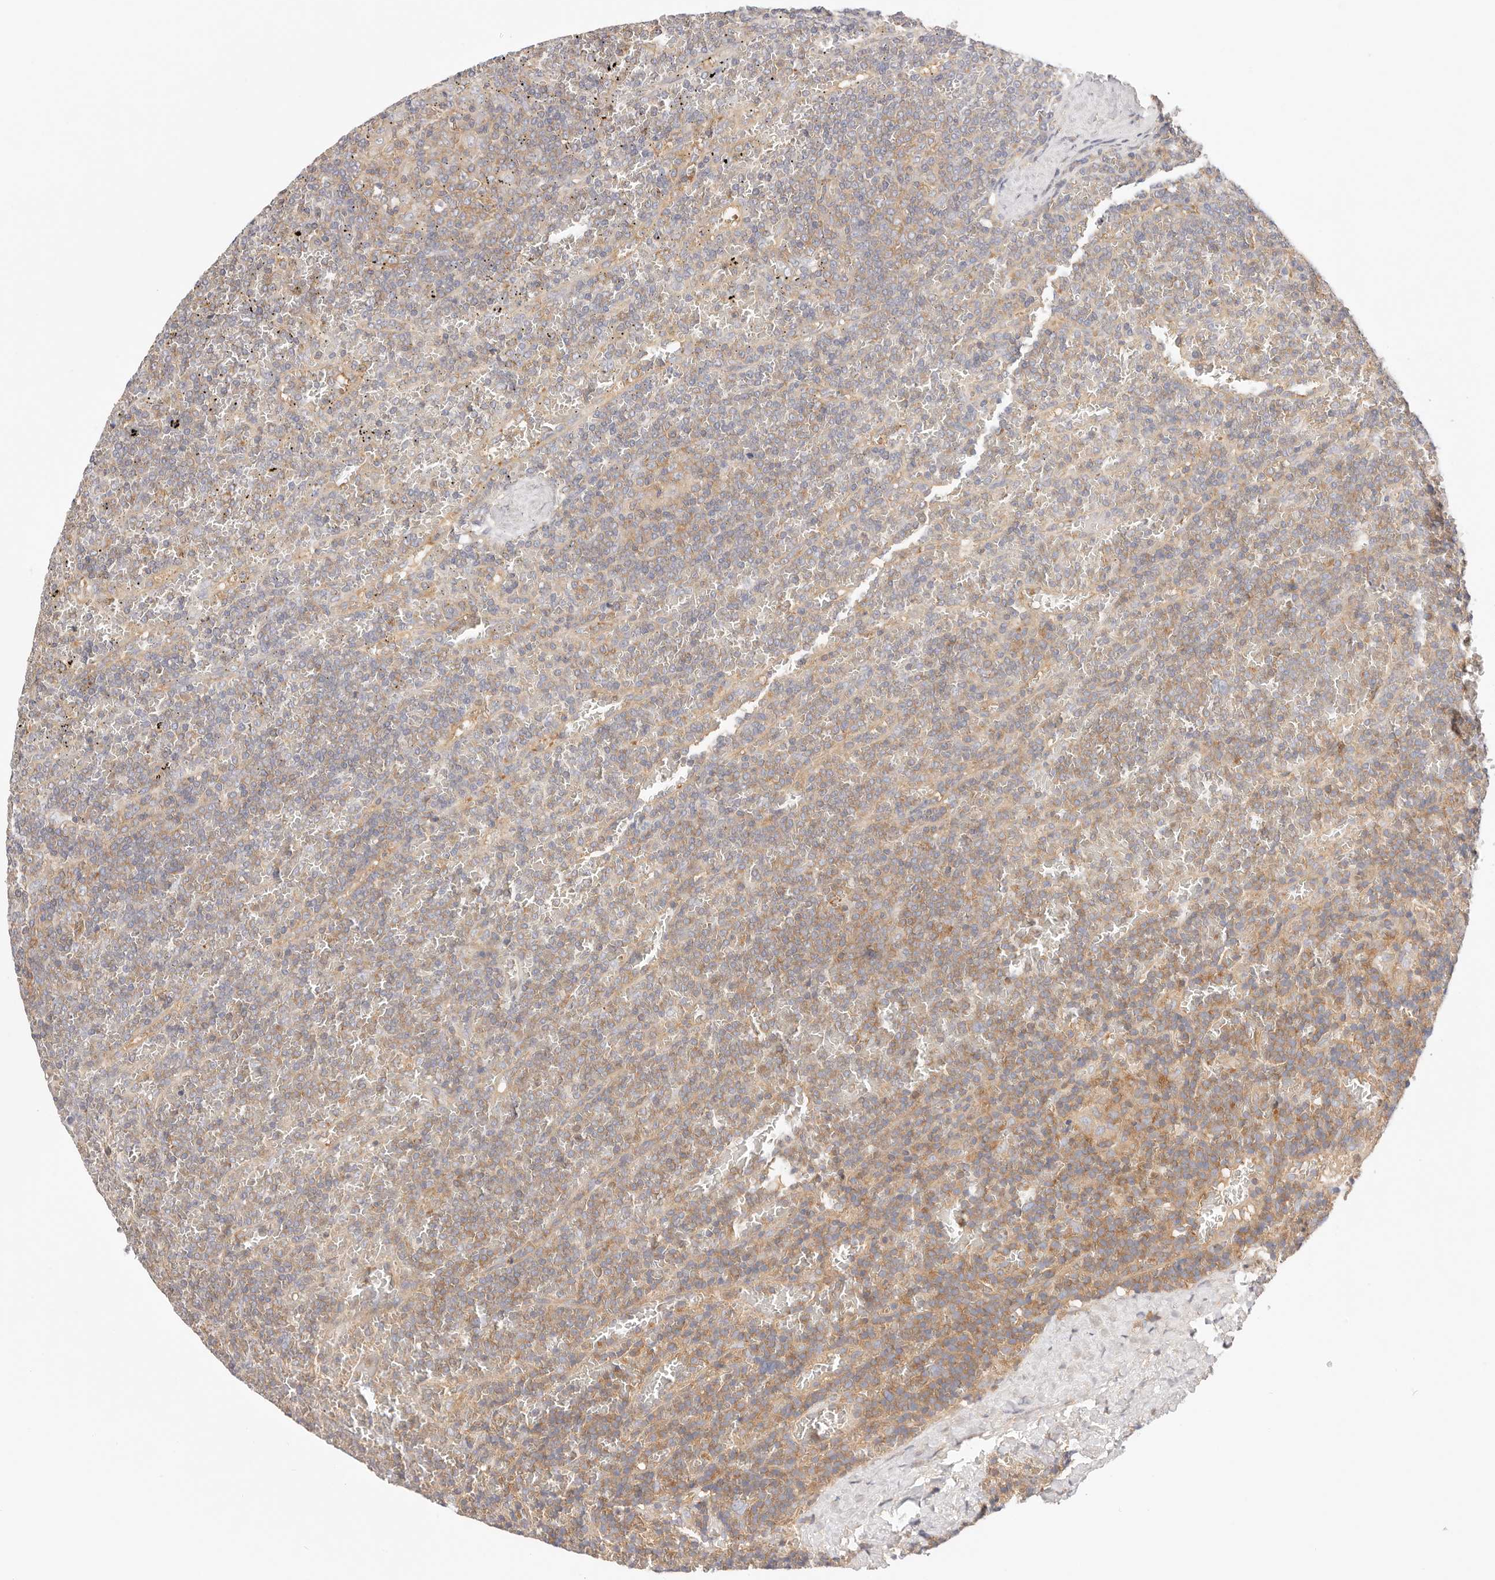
{"staining": {"intensity": "moderate", "quantity": "<25%", "location": "cytoplasmic/membranous"}, "tissue": "lymphoma", "cell_type": "Tumor cells", "image_type": "cancer", "snomed": [{"axis": "morphology", "description": "Malignant lymphoma, non-Hodgkin's type, Low grade"}, {"axis": "topography", "description": "Spleen"}], "caption": "Human low-grade malignant lymphoma, non-Hodgkin's type stained with a protein marker displays moderate staining in tumor cells.", "gene": "KCMF1", "patient": {"sex": "female", "age": 19}}